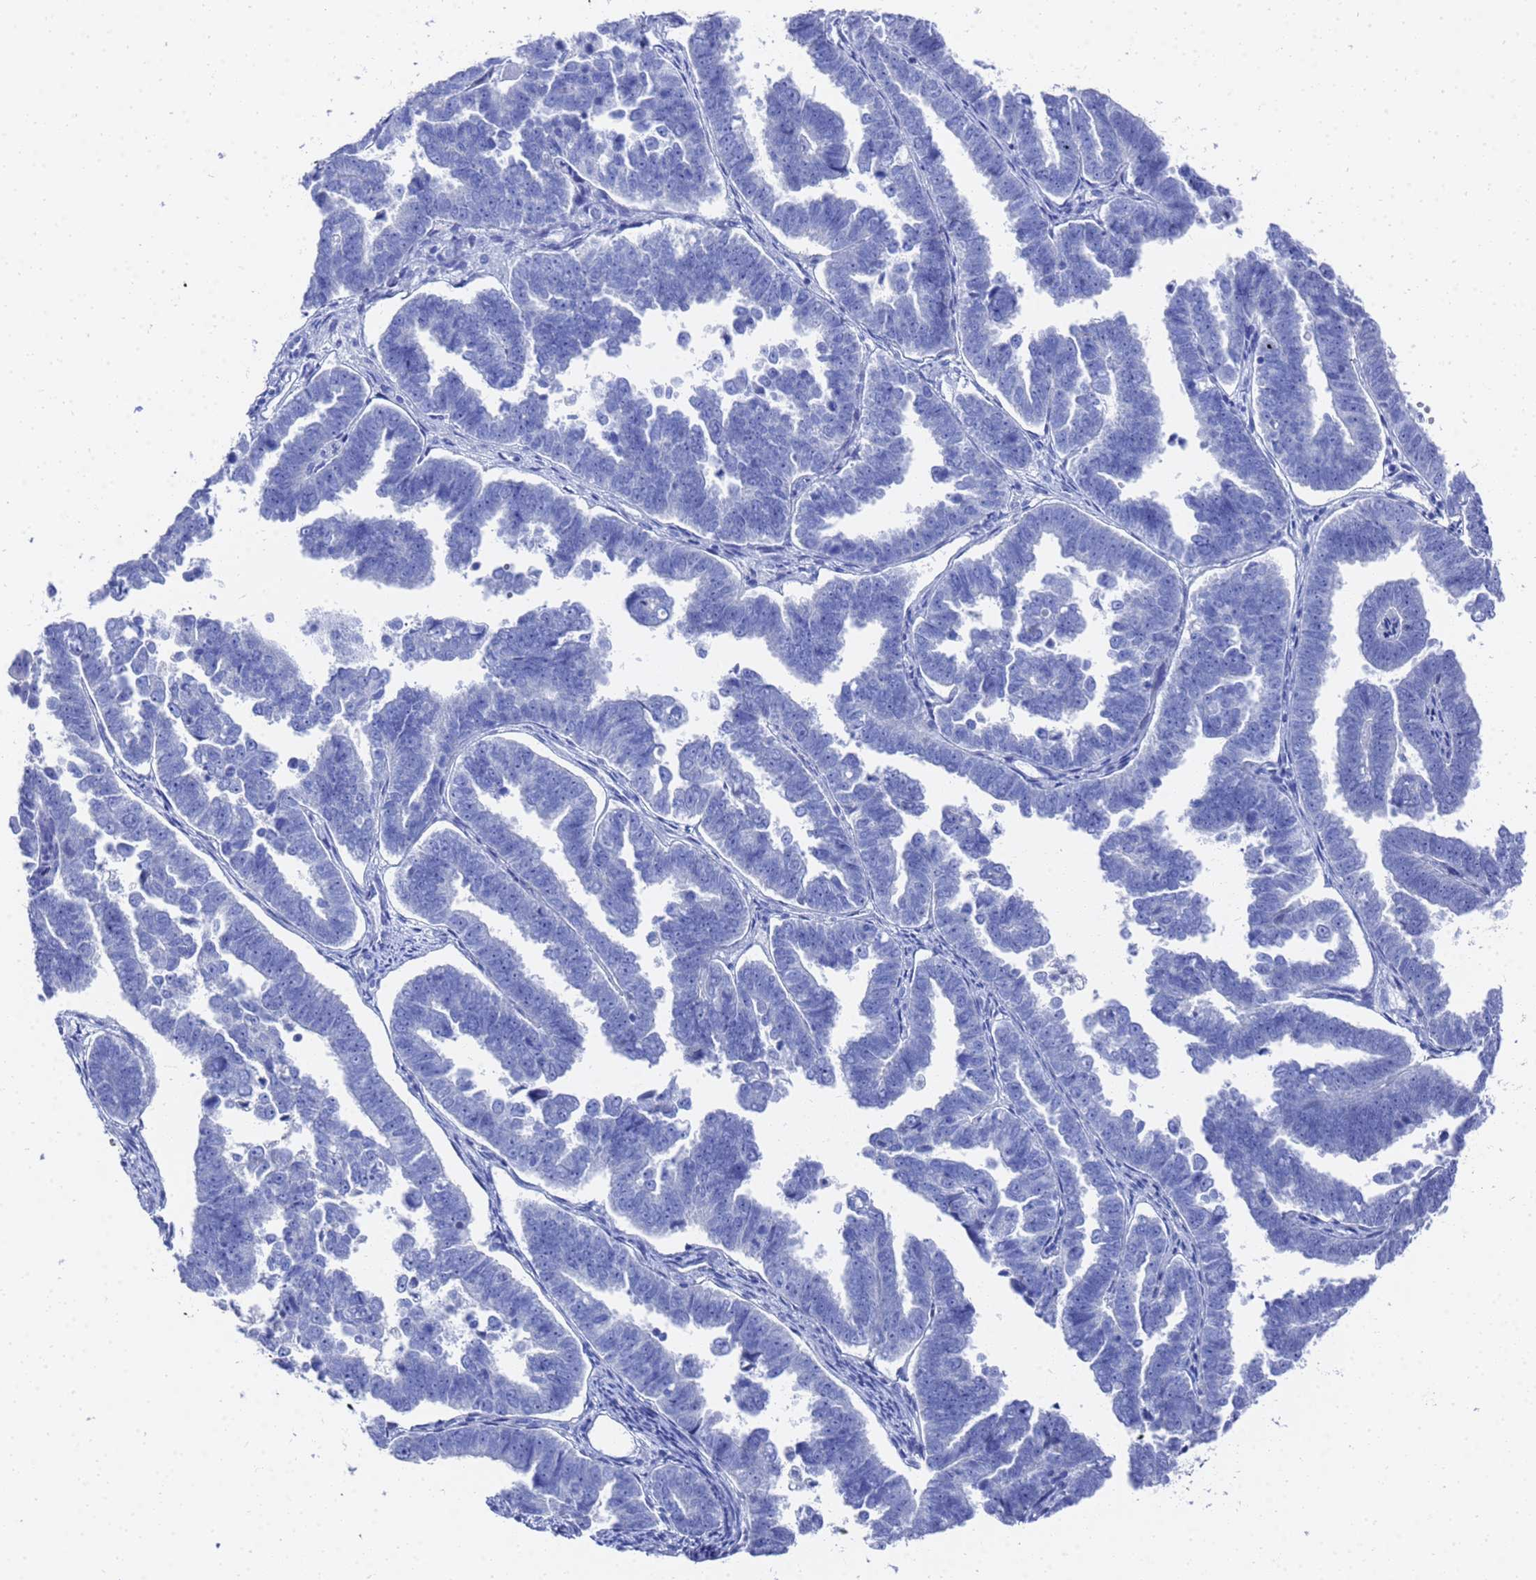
{"staining": {"intensity": "negative", "quantity": "none", "location": "none"}, "tissue": "endometrial cancer", "cell_type": "Tumor cells", "image_type": "cancer", "snomed": [{"axis": "morphology", "description": "Adenocarcinoma, NOS"}, {"axis": "topography", "description": "Endometrium"}], "caption": "A photomicrograph of human endometrial cancer is negative for staining in tumor cells.", "gene": "GGT1", "patient": {"sex": "female", "age": 75}}